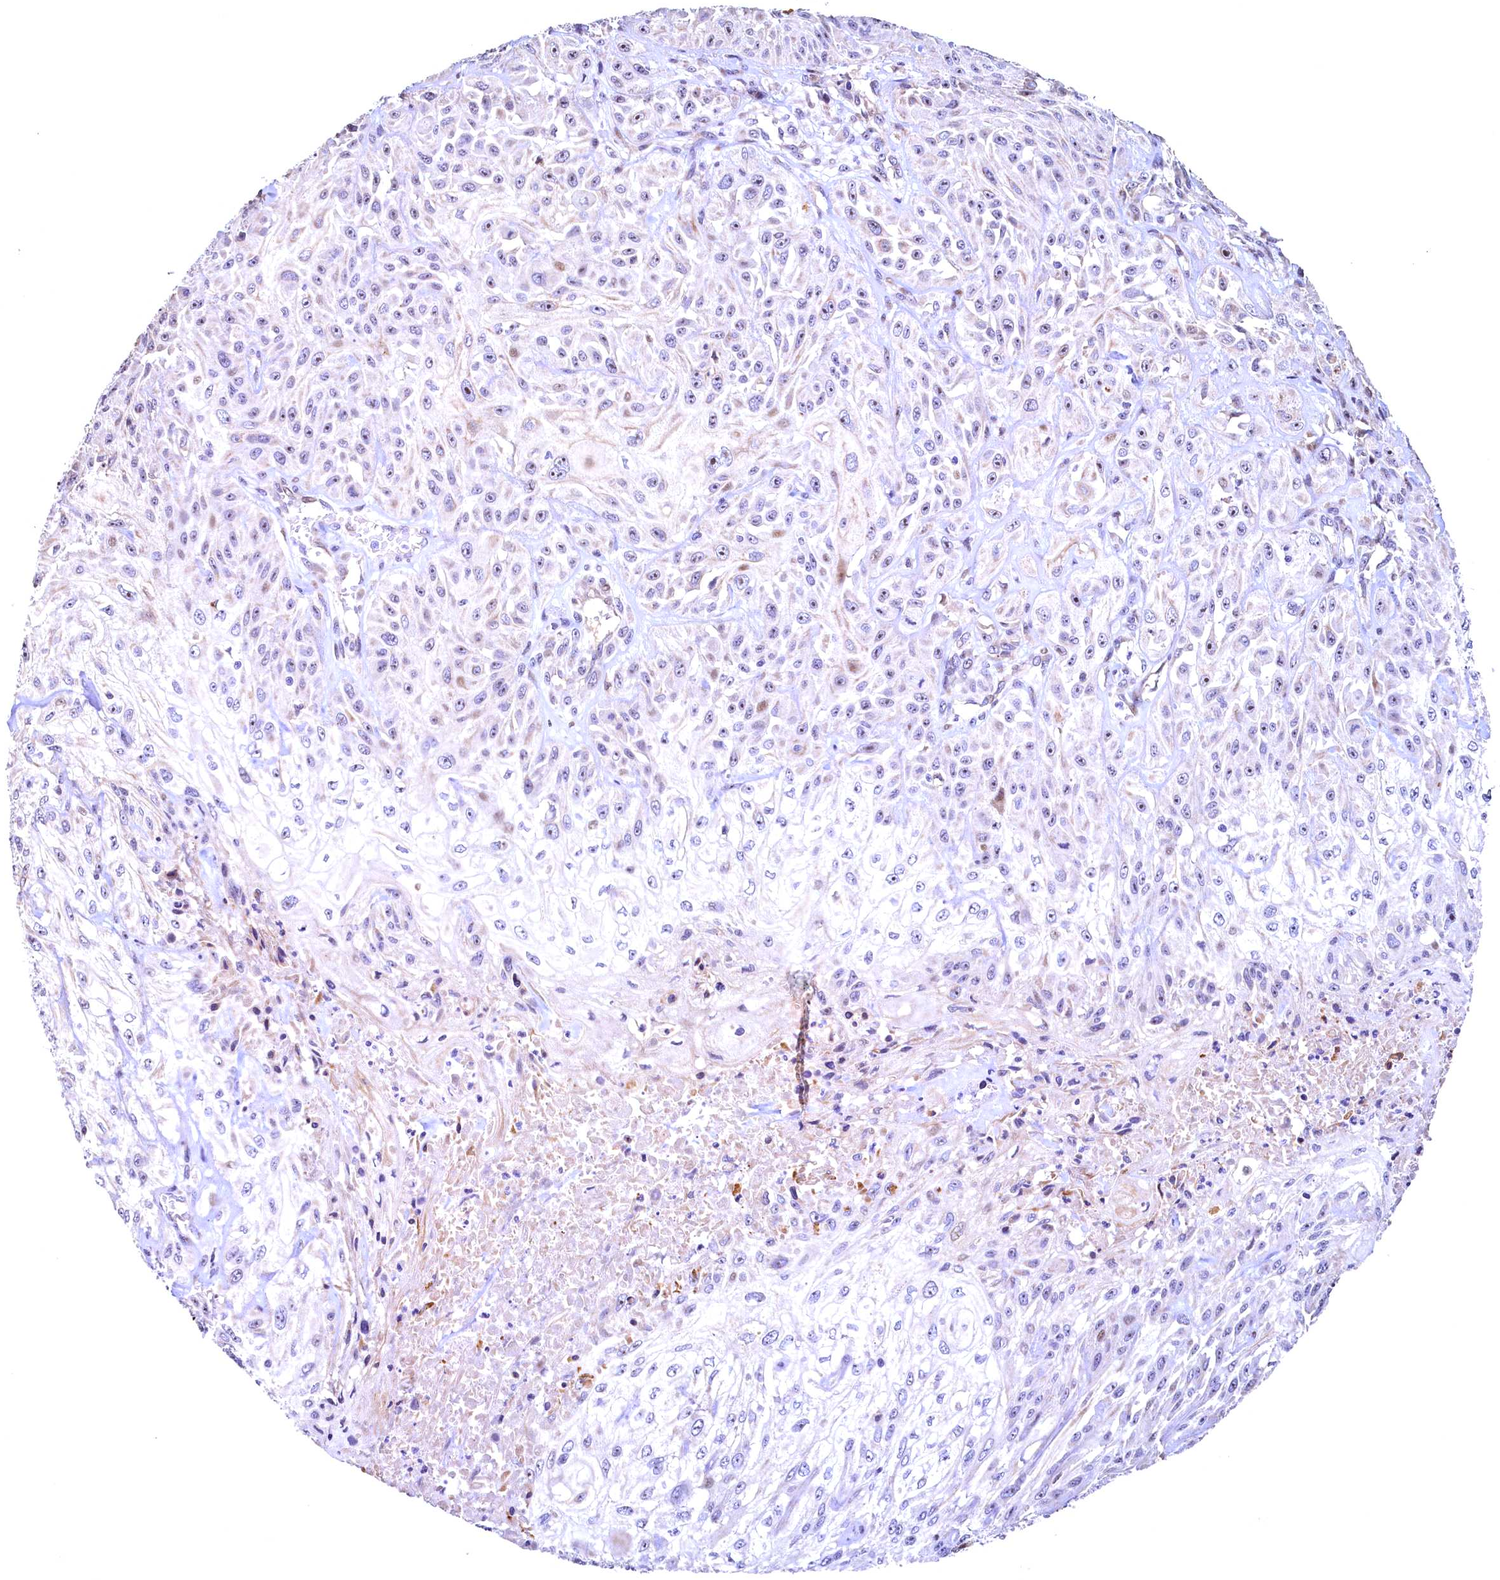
{"staining": {"intensity": "negative", "quantity": "none", "location": "none"}, "tissue": "skin cancer", "cell_type": "Tumor cells", "image_type": "cancer", "snomed": [{"axis": "morphology", "description": "Squamous cell carcinoma, NOS"}, {"axis": "morphology", "description": "Squamous cell carcinoma, metastatic, NOS"}, {"axis": "topography", "description": "Skin"}, {"axis": "topography", "description": "Lymph node"}], "caption": "There is no significant staining in tumor cells of squamous cell carcinoma (skin). Brightfield microscopy of immunohistochemistry stained with DAB (brown) and hematoxylin (blue), captured at high magnification.", "gene": "LATS2", "patient": {"sex": "male", "age": 75}}